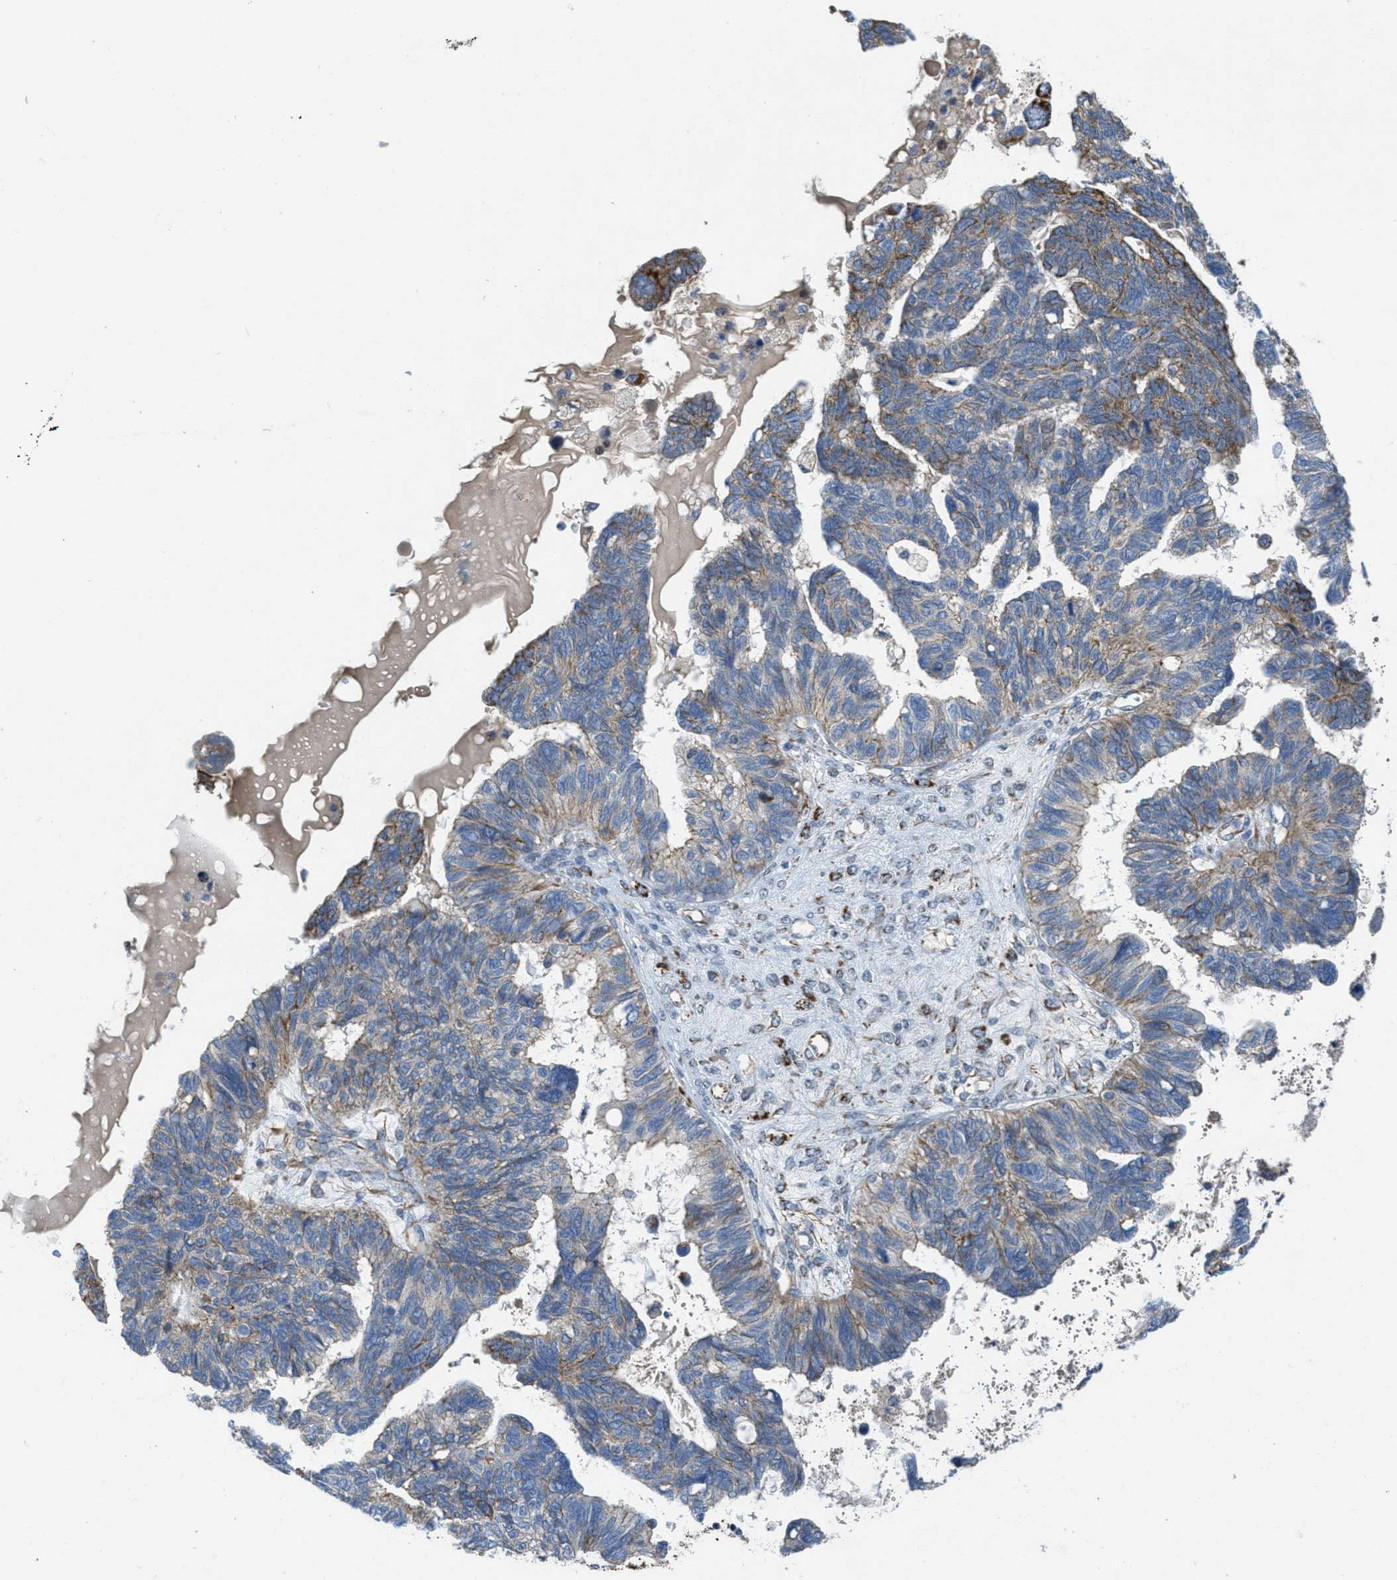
{"staining": {"intensity": "weak", "quantity": "25%-75%", "location": "cytoplasmic/membranous"}, "tissue": "ovarian cancer", "cell_type": "Tumor cells", "image_type": "cancer", "snomed": [{"axis": "morphology", "description": "Cystadenocarcinoma, serous, NOS"}, {"axis": "topography", "description": "Ovary"}], "caption": "Ovarian serous cystadenocarcinoma was stained to show a protein in brown. There is low levels of weak cytoplasmic/membranous positivity in approximately 25%-75% of tumor cells.", "gene": "BTN3A1", "patient": {"sex": "female", "age": 79}}